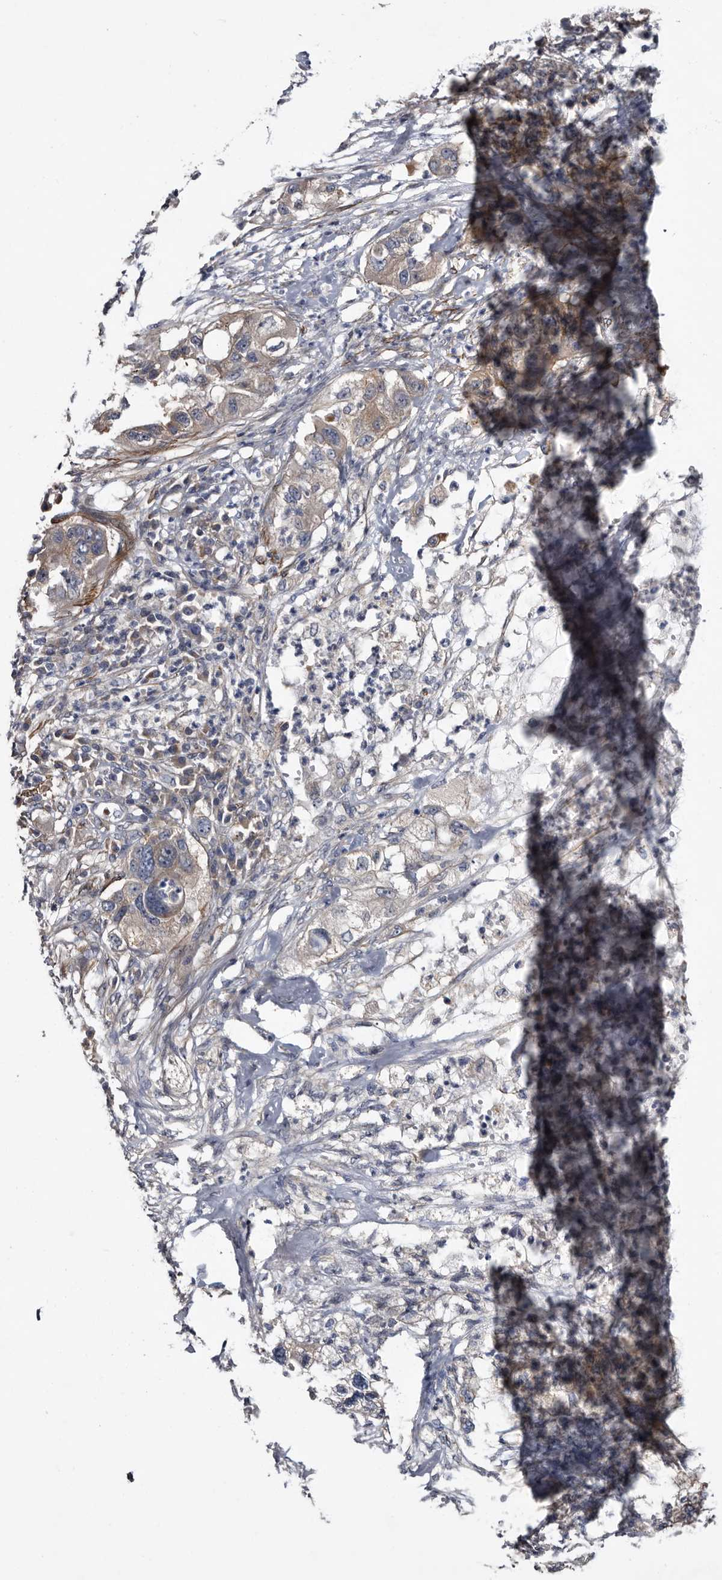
{"staining": {"intensity": "weak", "quantity": ">75%", "location": "cytoplasmic/membranous"}, "tissue": "pancreatic cancer", "cell_type": "Tumor cells", "image_type": "cancer", "snomed": [{"axis": "morphology", "description": "Adenocarcinoma, NOS"}, {"axis": "topography", "description": "Pancreas"}], "caption": "Human pancreatic cancer (adenocarcinoma) stained with a brown dye shows weak cytoplasmic/membranous positive positivity in approximately >75% of tumor cells.", "gene": "IARS1", "patient": {"sex": "female", "age": 78}}